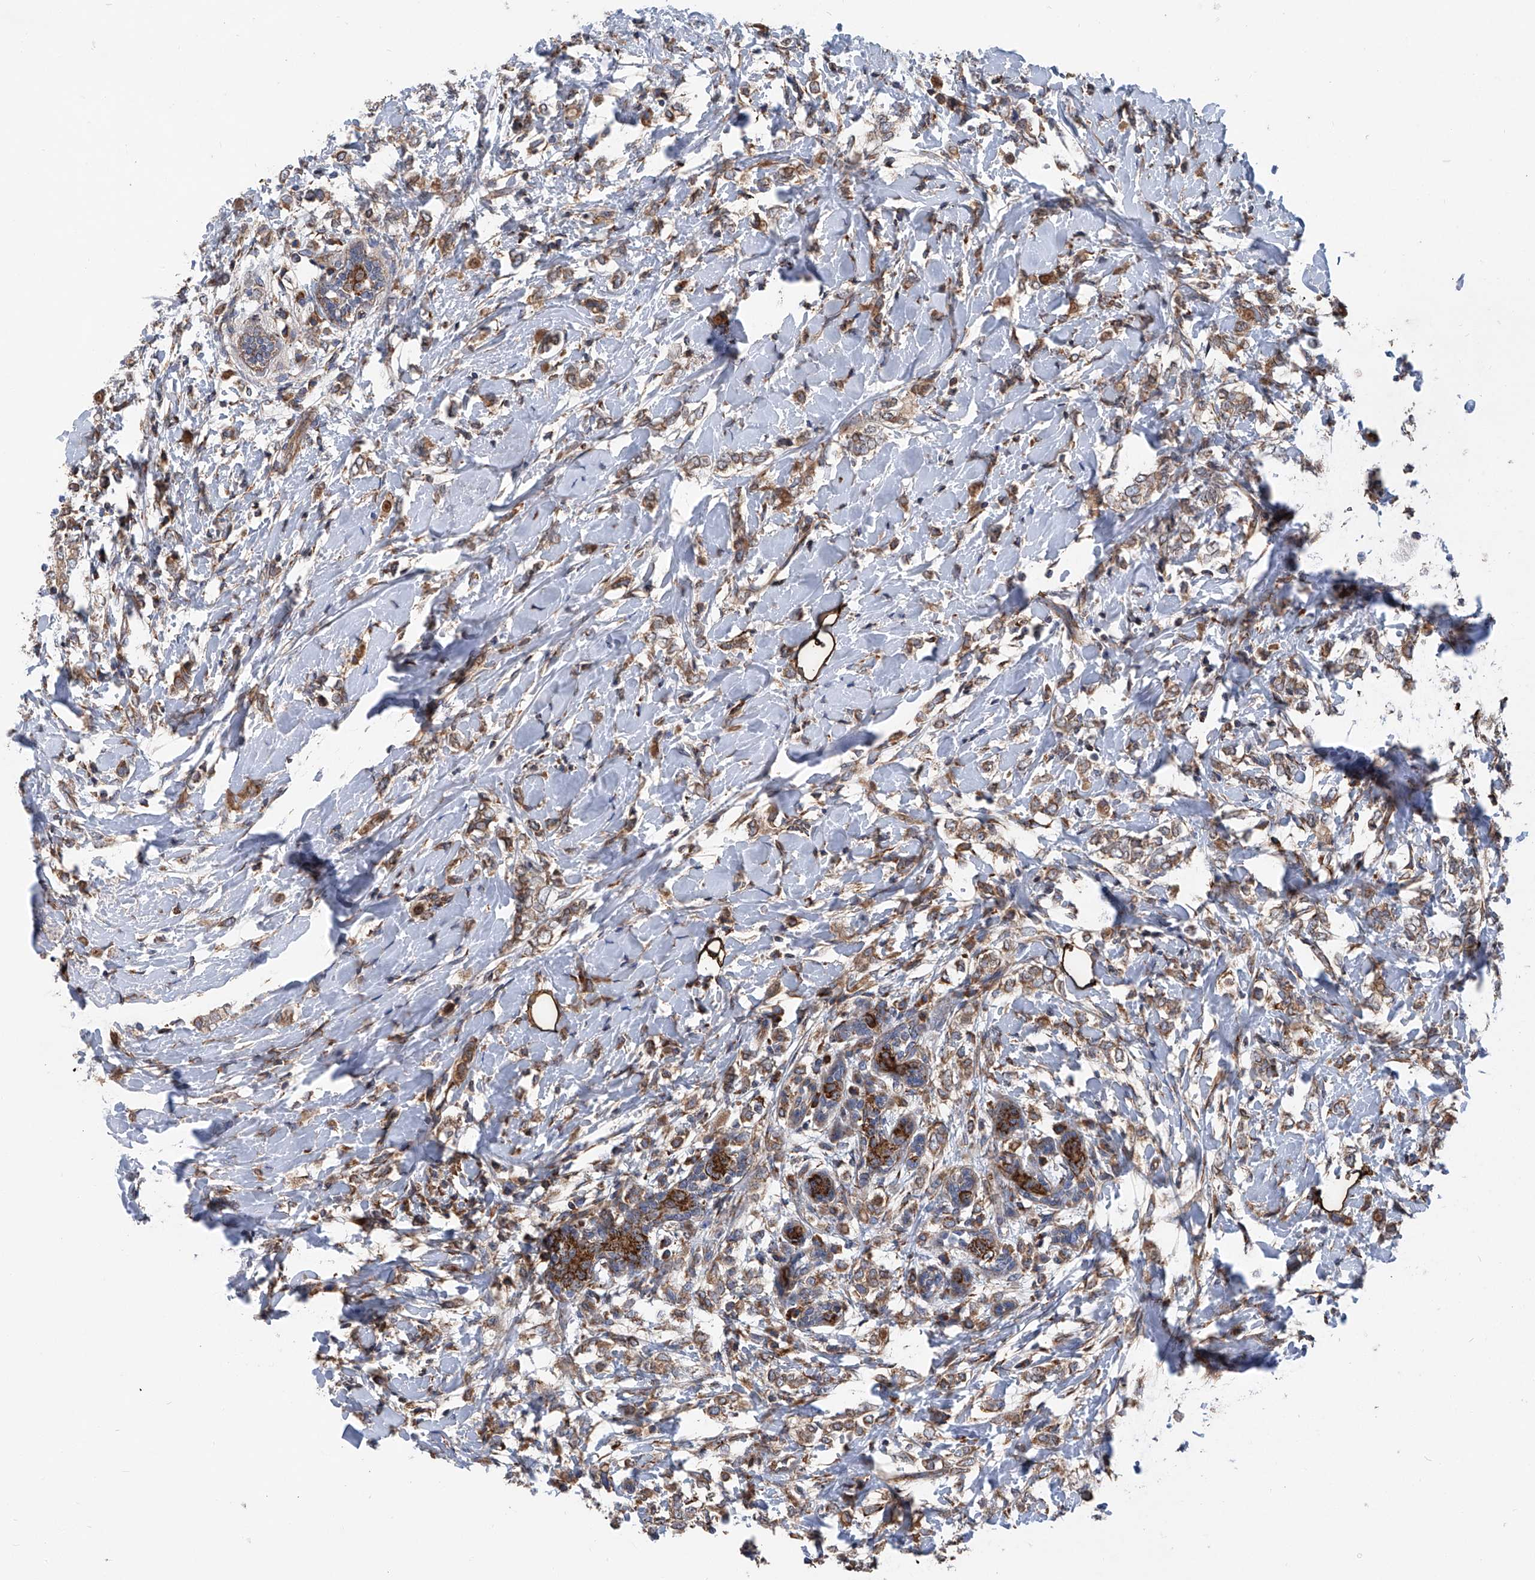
{"staining": {"intensity": "moderate", "quantity": ">75%", "location": "cytoplasmic/membranous"}, "tissue": "breast cancer", "cell_type": "Tumor cells", "image_type": "cancer", "snomed": [{"axis": "morphology", "description": "Normal tissue, NOS"}, {"axis": "morphology", "description": "Lobular carcinoma"}, {"axis": "topography", "description": "Breast"}], "caption": "This is a micrograph of IHC staining of breast cancer, which shows moderate positivity in the cytoplasmic/membranous of tumor cells.", "gene": "ASCC3", "patient": {"sex": "female", "age": 47}}